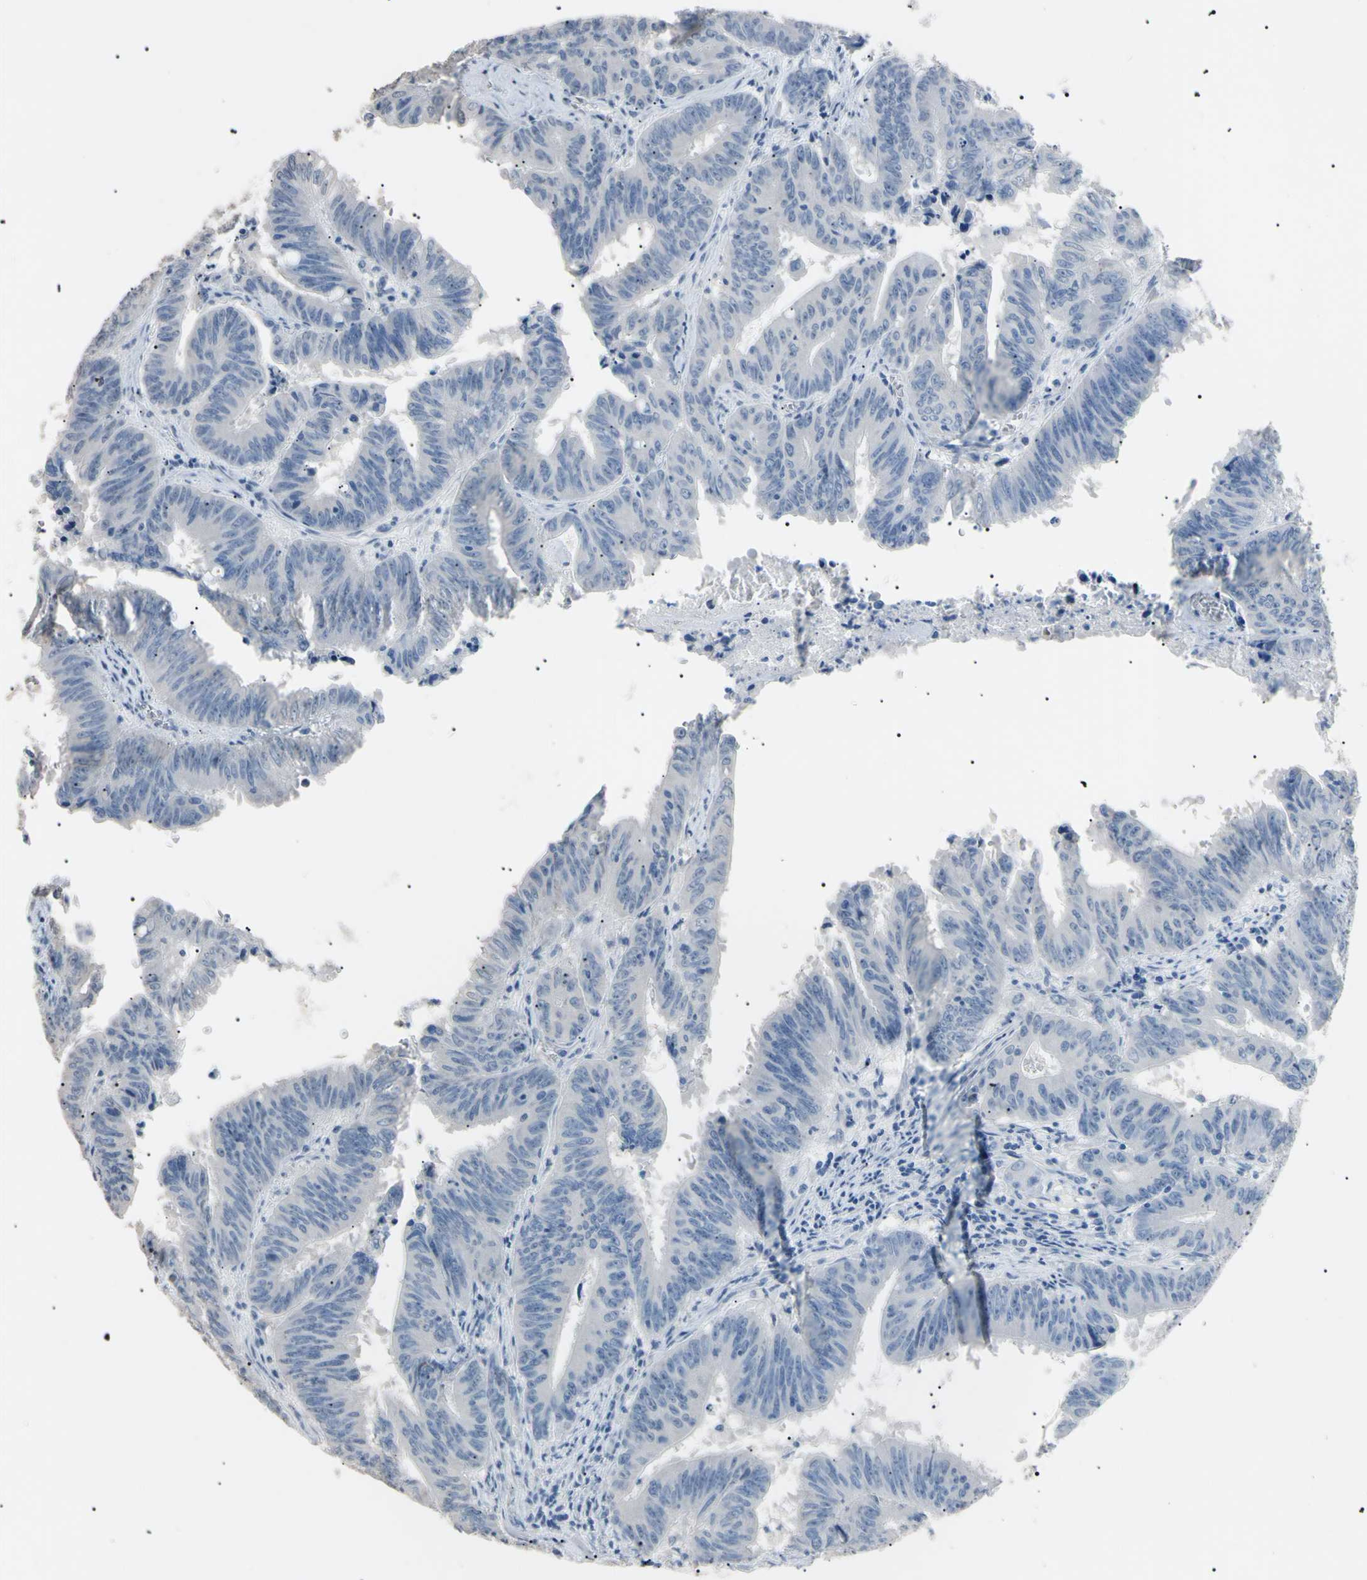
{"staining": {"intensity": "negative", "quantity": "none", "location": "none"}, "tissue": "colorectal cancer", "cell_type": "Tumor cells", "image_type": "cancer", "snomed": [{"axis": "morphology", "description": "Adenocarcinoma, NOS"}, {"axis": "topography", "description": "Colon"}], "caption": "Immunohistochemistry of human colorectal adenocarcinoma shows no expression in tumor cells.", "gene": "CGB3", "patient": {"sex": "male", "age": 65}}